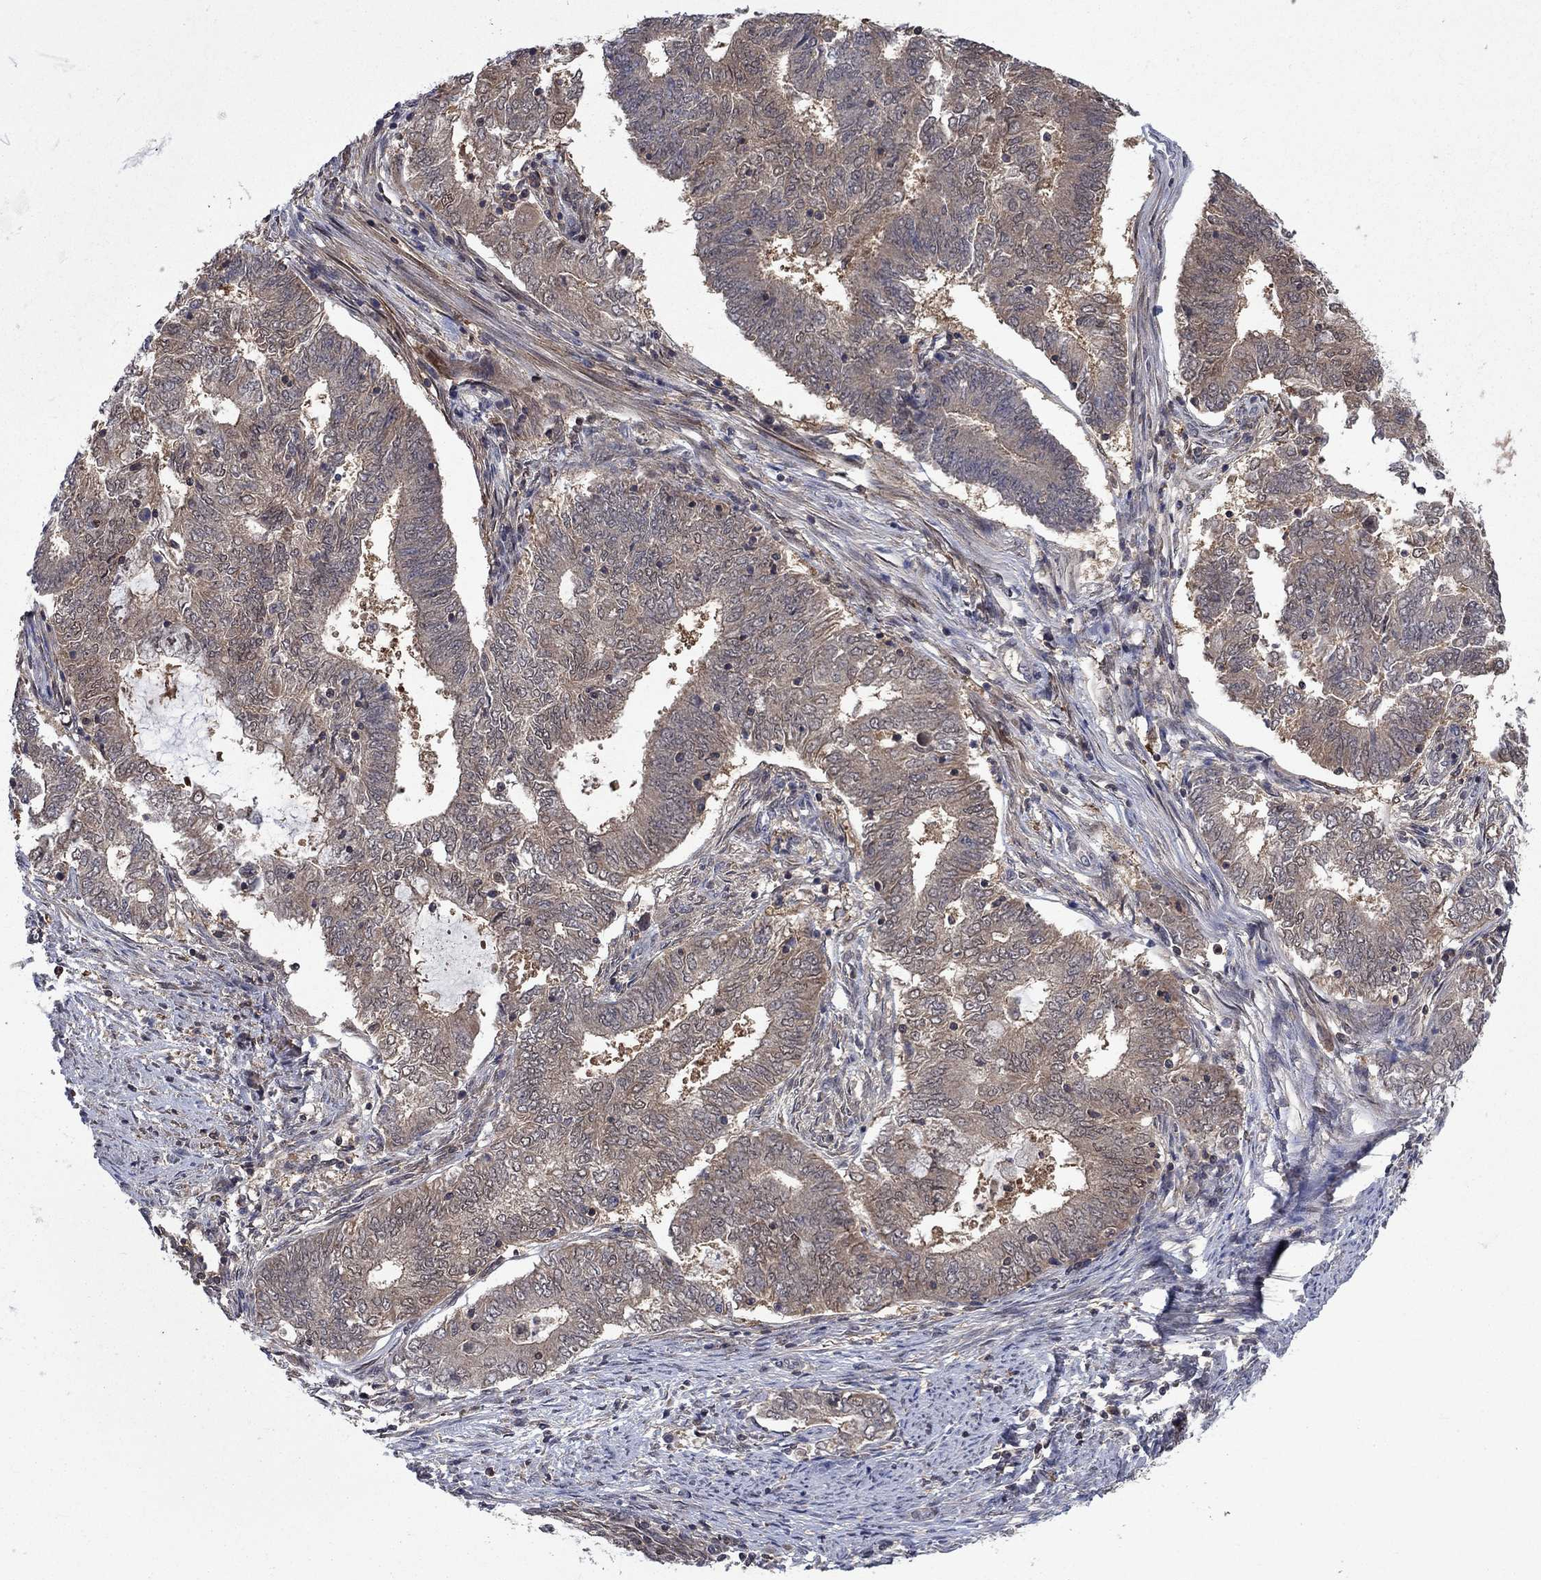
{"staining": {"intensity": "negative", "quantity": "none", "location": "none"}, "tissue": "endometrial cancer", "cell_type": "Tumor cells", "image_type": "cancer", "snomed": [{"axis": "morphology", "description": "Adenocarcinoma, NOS"}, {"axis": "topography", "description": "Endometrium"}], "caption": "Tumor cells show no significant positivity in endometrial cancer.", "gene": "IAH1", "patient": {"sex": "female", "age": 62}}